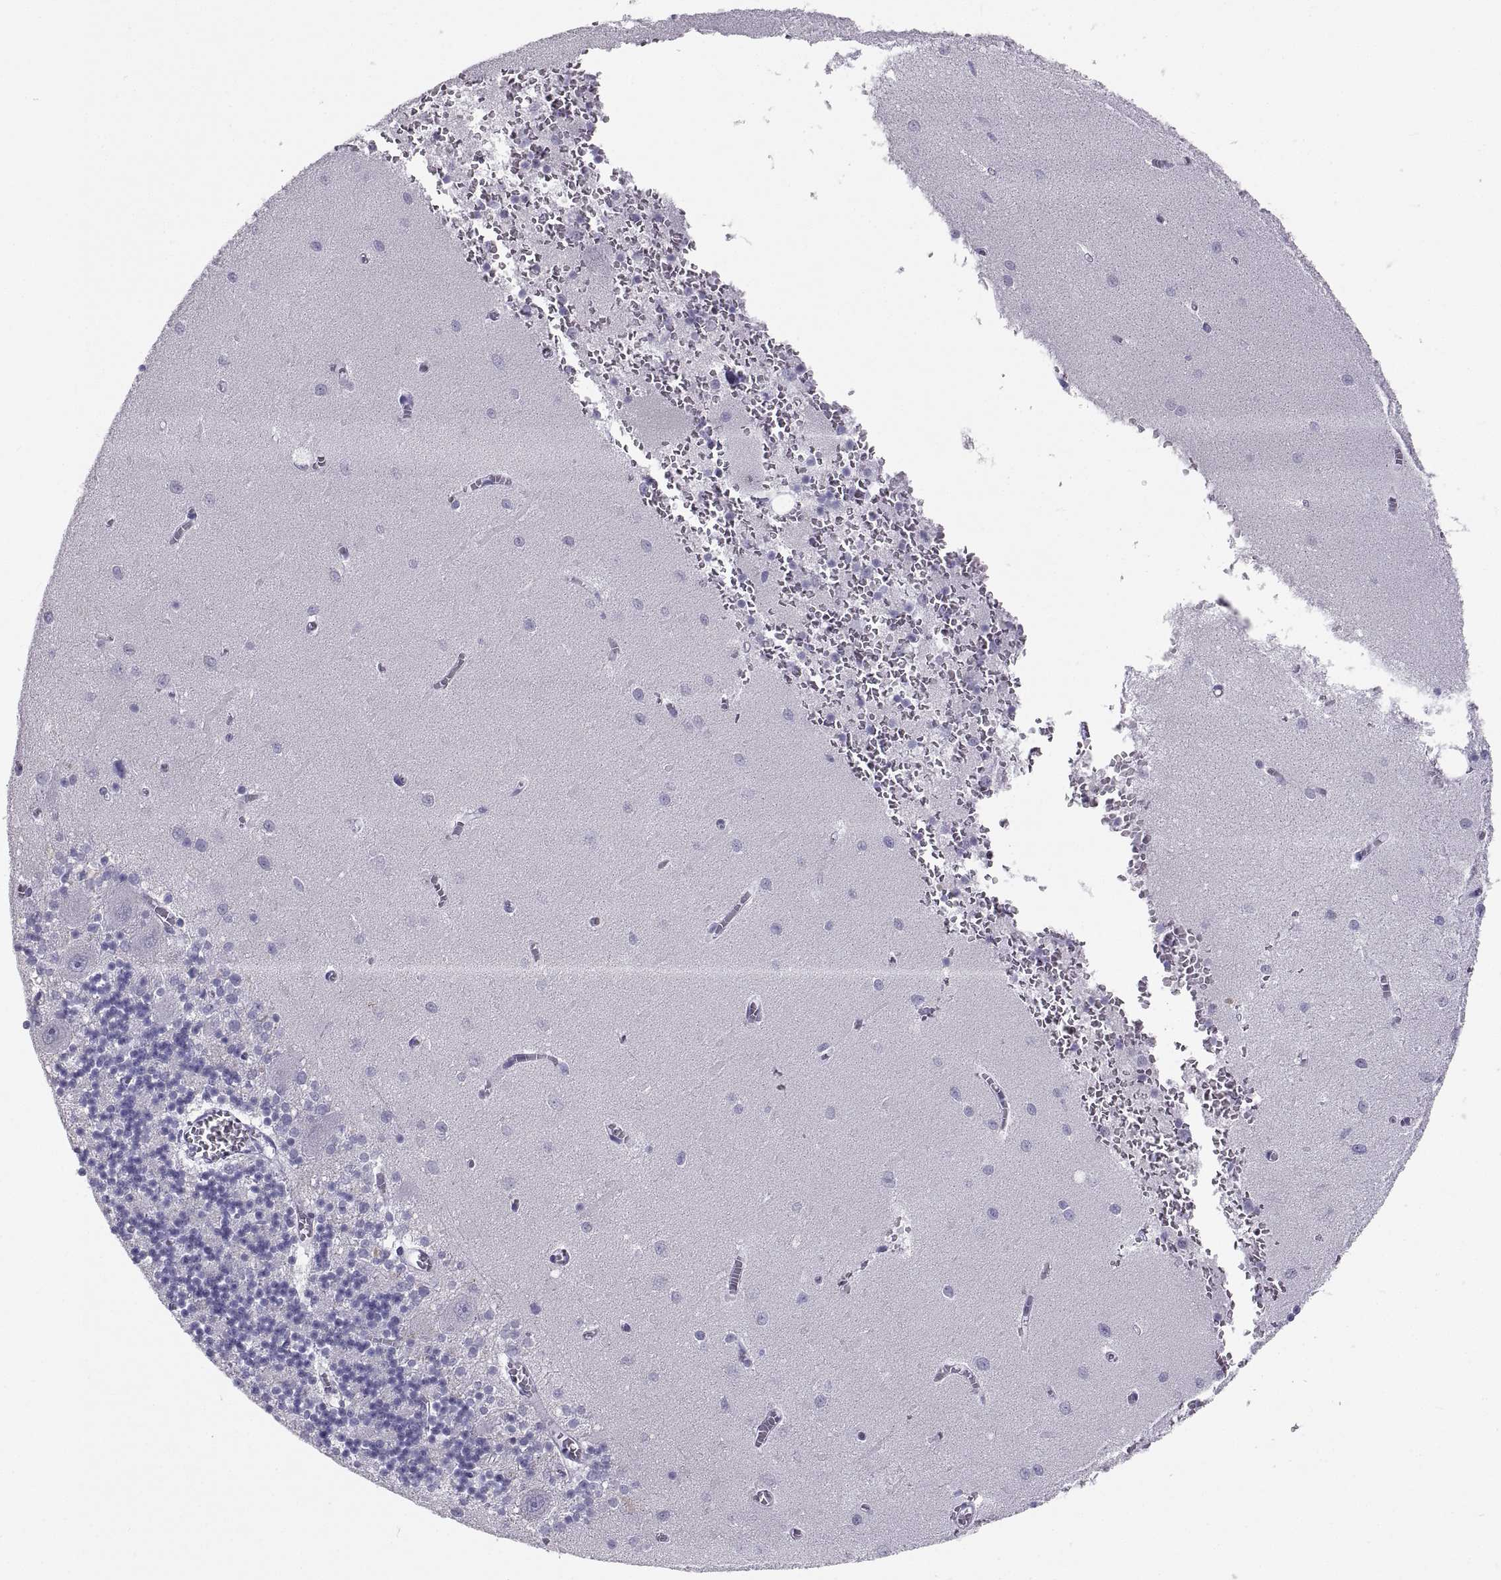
{"staining": {"intensity": "negative", "quantity": "none", "location": "none"}, "tissue": "cerebellum", "cell_type": "Cells in granular layer", "image_type": "normal", "snomed": [{"axis": "morphology", "description": "Normal tissue, NOS"}, {"axis": "topography", "description": "Cerebellum"}], "caption": "The image reveals no staining of cells in granular layer in normal cerebellum.", "gene": "PCSK1N", "patient": {"sex": "female", "age": 64}}